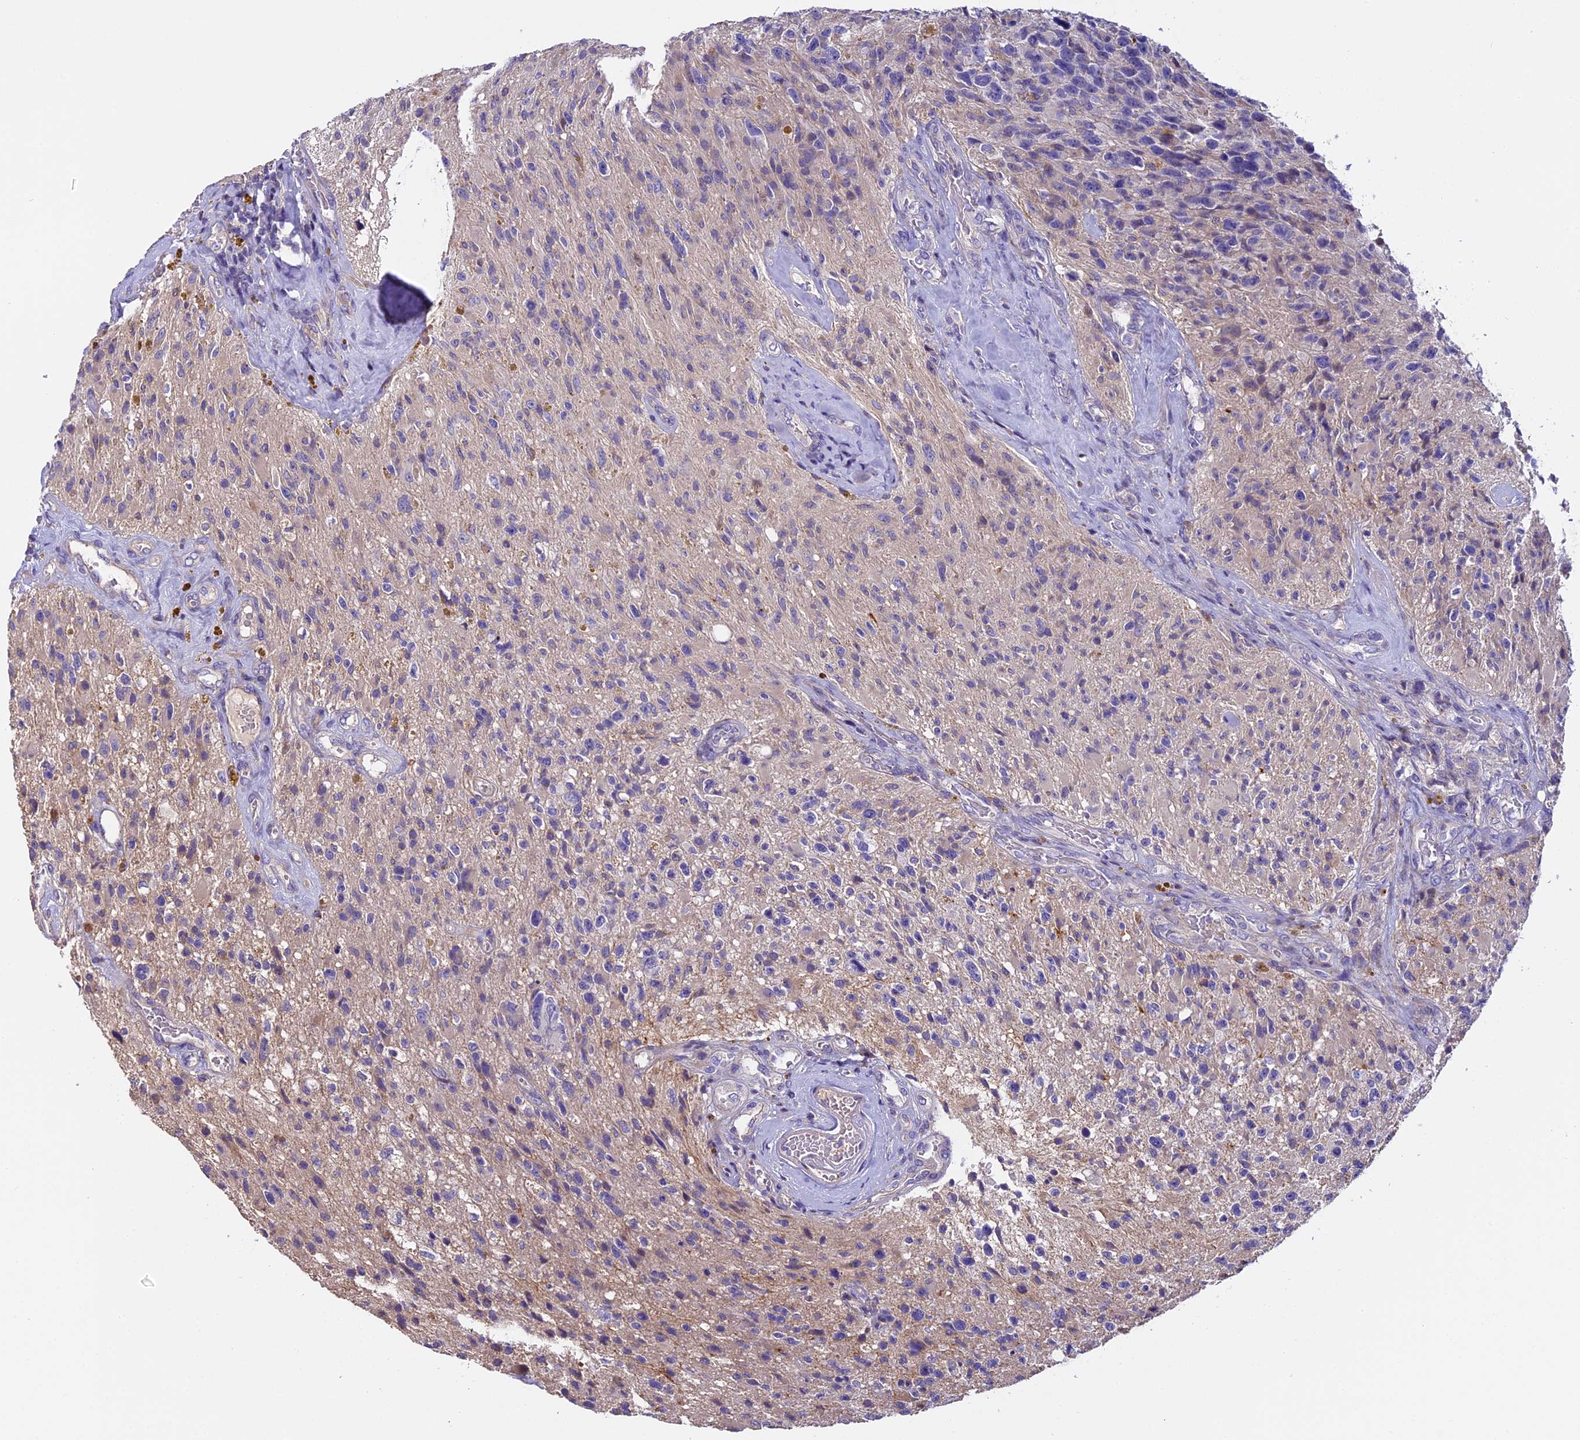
{"staining": {"intensity": "weak", "quantity": "<25%", "location": "cytoplasmic/membranous"}, "tissue": "glioma", "cell_type": "Tumor cells", "image_type": "cancer", "snomed": [{"axis": "morphology", "description": "Glioma, malignant, High grade"}, {"axis": "topography", "description": "Brain"}], "caption": "The histopathology image demonstrates no significant positivity in tumor cells of glioma.", "gene": "FAM98C", "patient": {"sex": "male", "age": 69}}